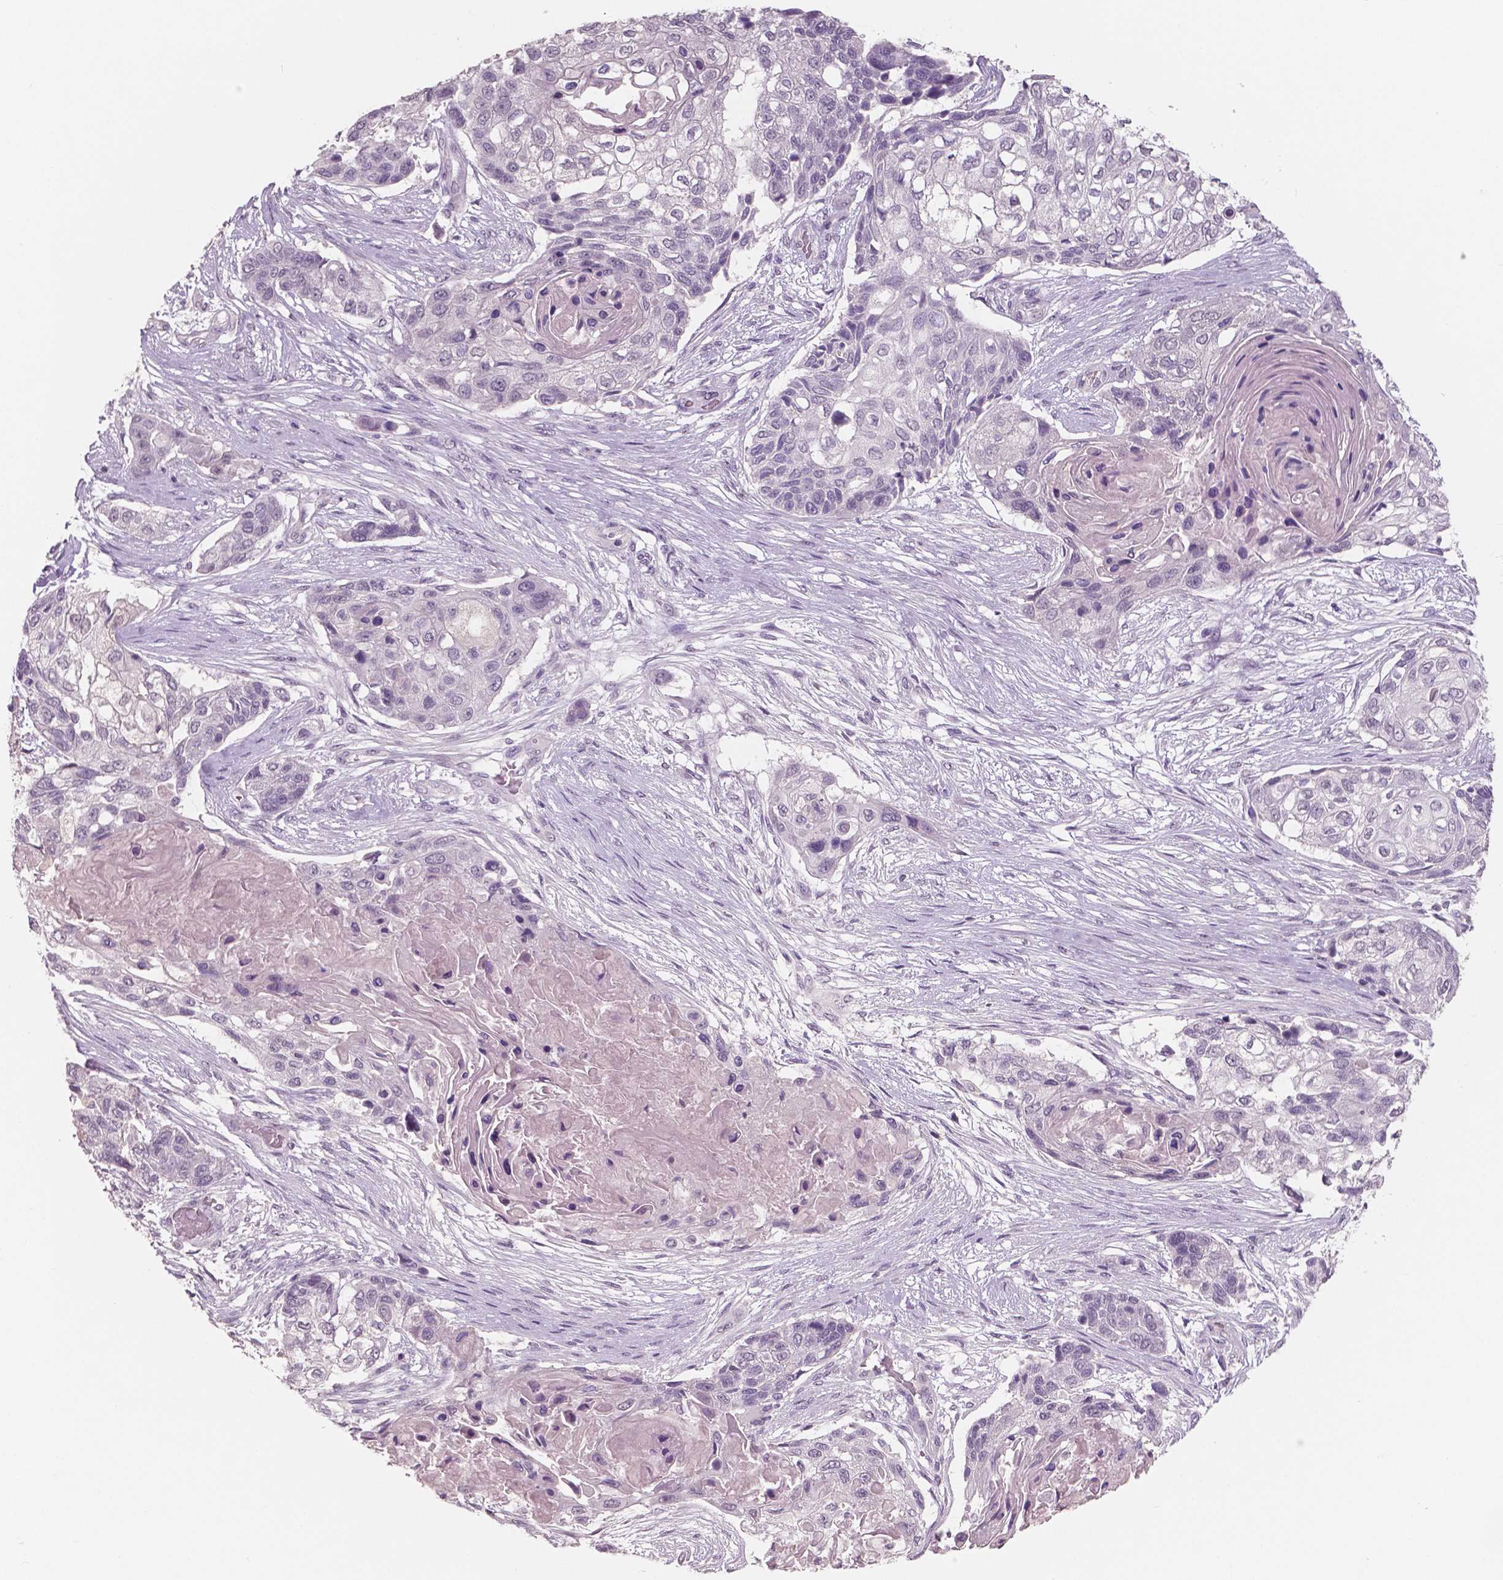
{"staining": {"intensity": "negative", "quantity": "none", "location": "none"}, "tissue": "lung cancer", "cell_type": "Tumor cells", "image_type": "cancer", "snomed": [{"axis": "morphology", "description": "Squamous cell carcinoma, NOS"}, {"axis": "topography", "description": "Lung"}], "caption": "The IHC micrograph has no significant positivity in tumor cells of lung cancer tissue. (Immunohistochemistry, brightfield microscopy, high magnification).", "gene": "NECAB1", "patient": {"sex": "male", "age": 69}}